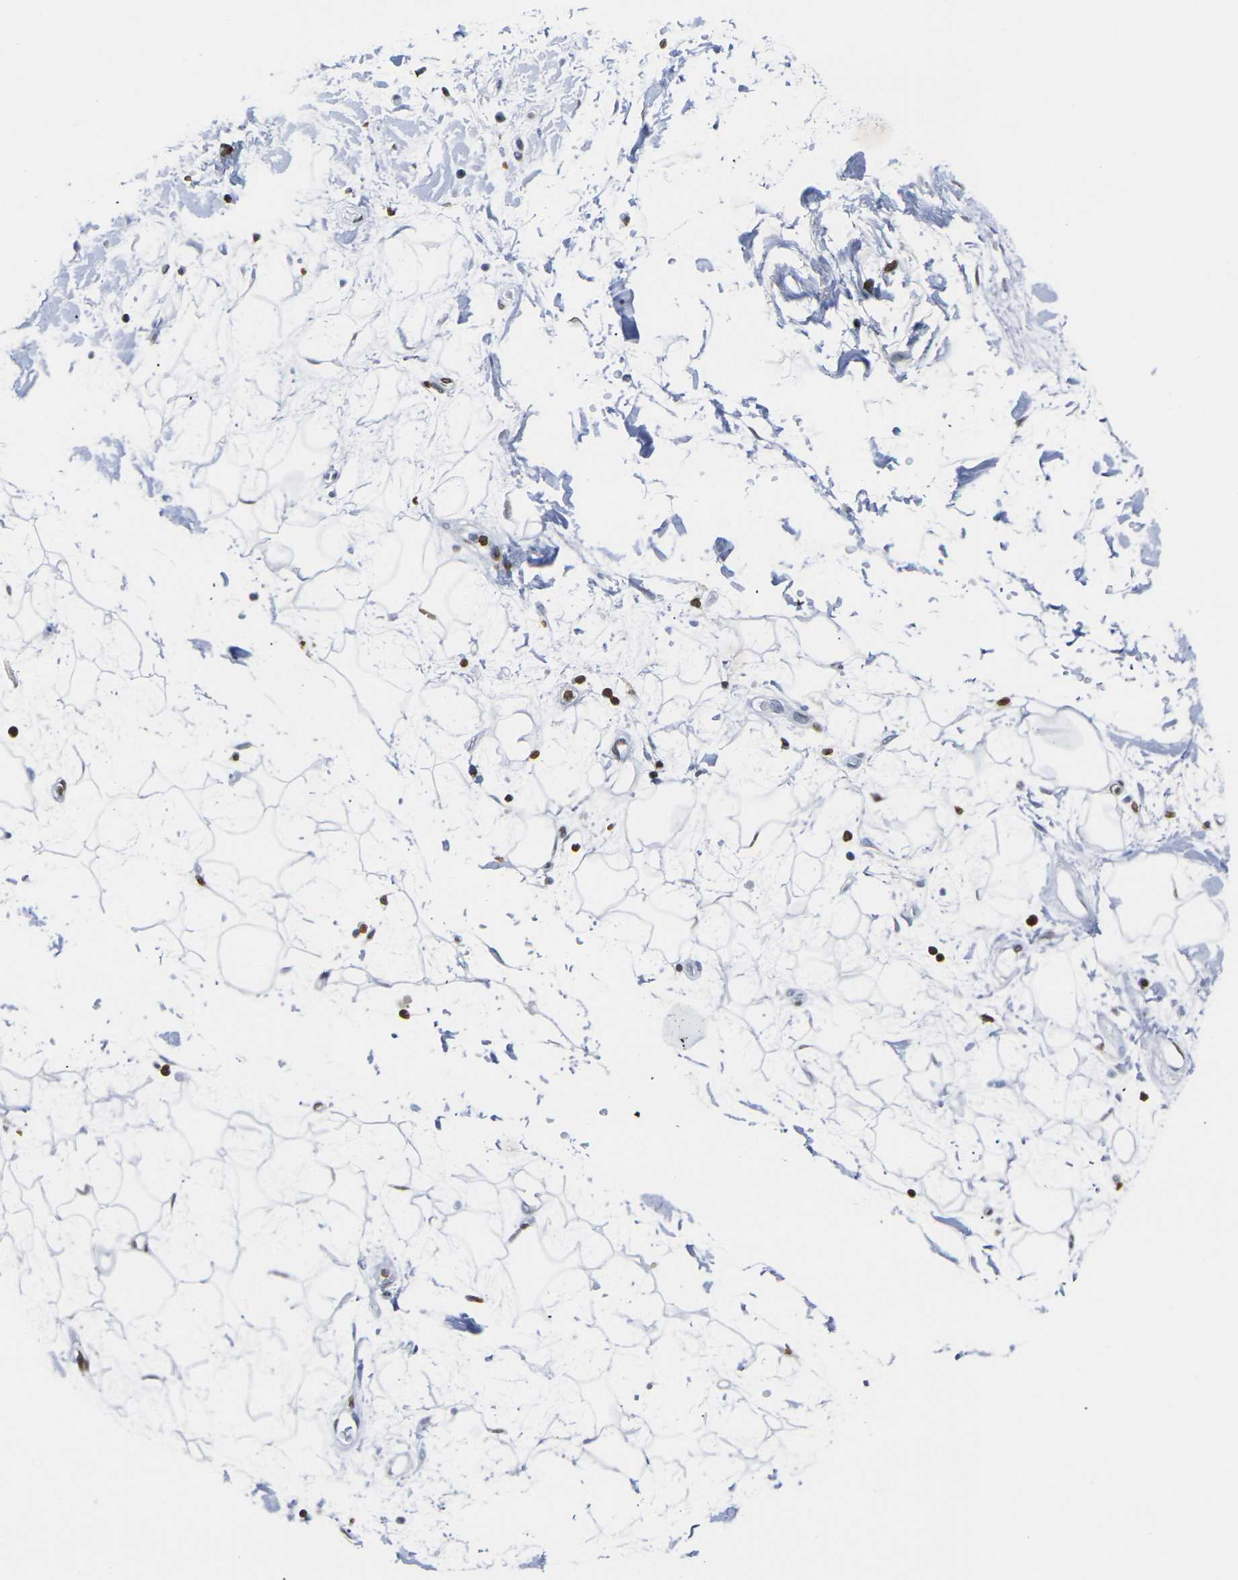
{"staining": {"intensity": "negative", "quantity": "none", "location": "none"}, "tissue": "adipose tissue", "cell_type": "Adipocytes", "image_type": "normal", "snomed": [{"axis": "morphology", "description": "Normal tissue, NOS"}, {"axis": "topography", "description": "Soft tissue"}], "caption": "DAB (3,3'-diaminobenzidine) immunohistochemical staining of normal human adipose tissue displays no significant staining in adipocytes.", "gene": "DRAXIN", "patient": {"sex": "male", "age": 72}}